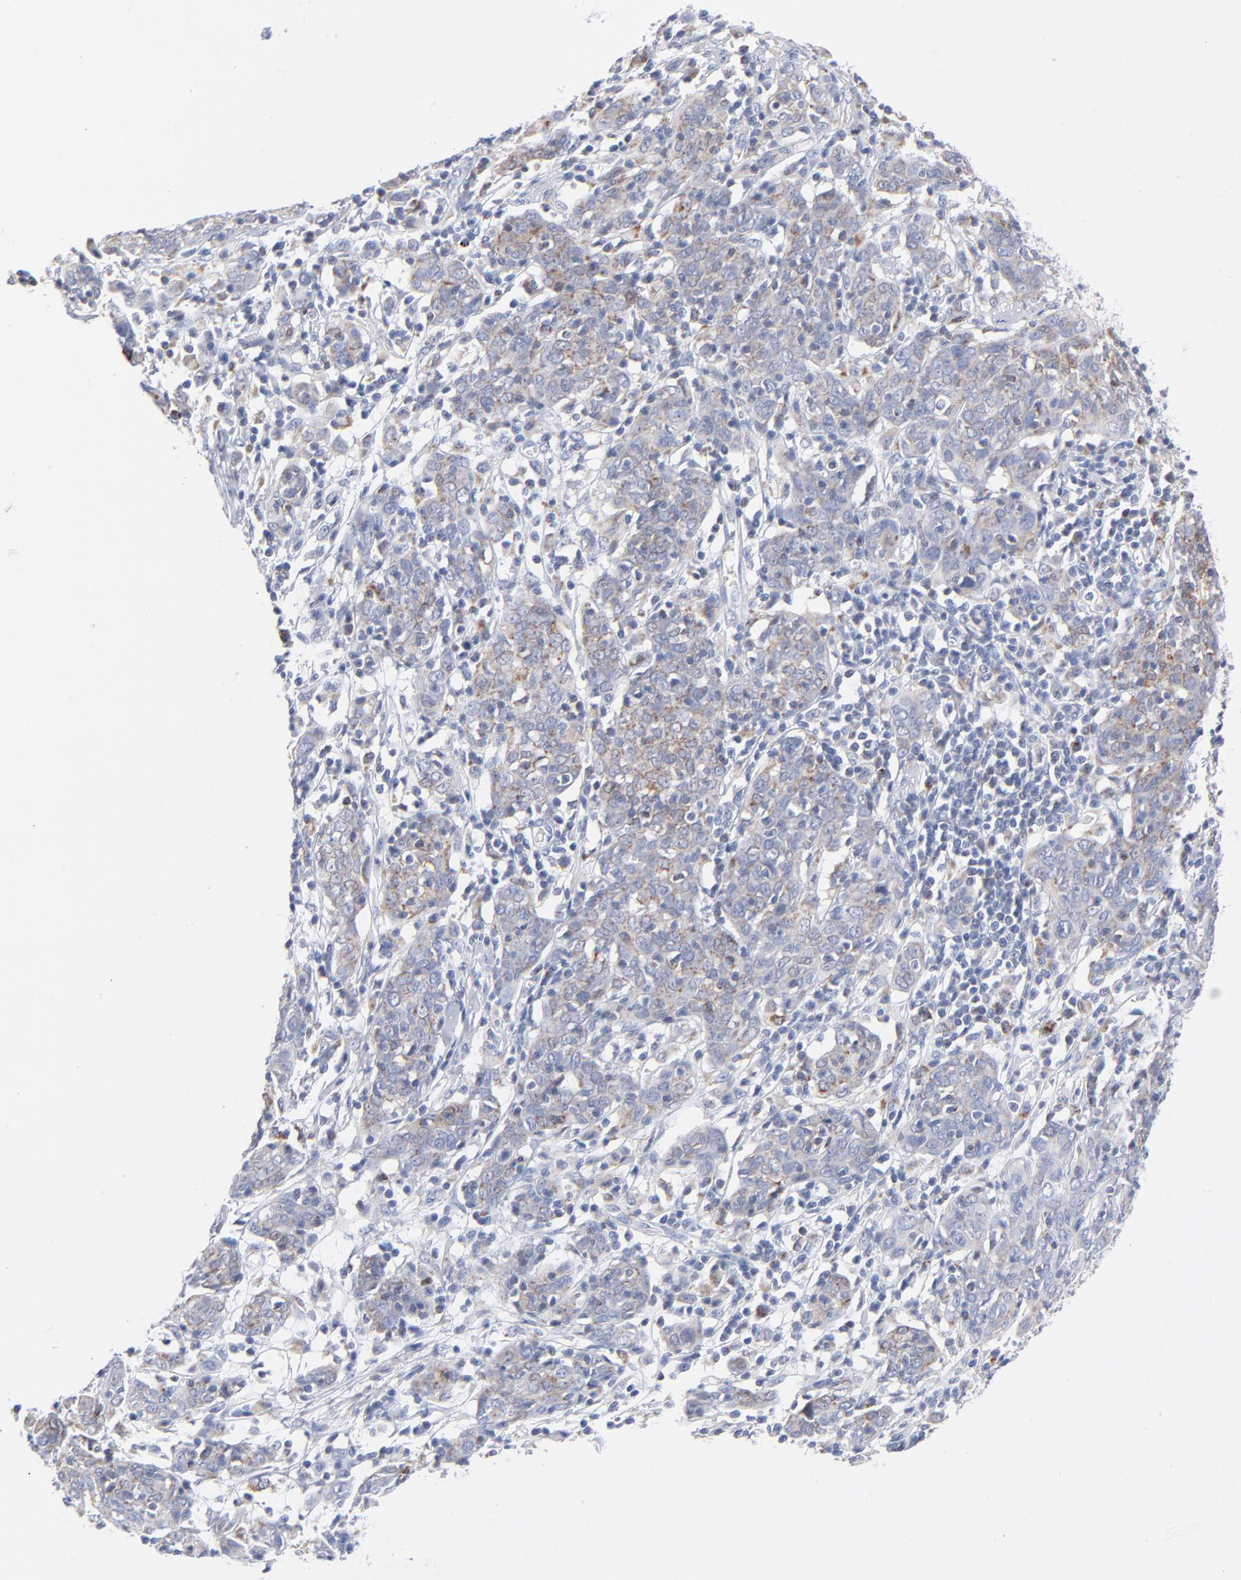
{"staining": {"intensity": "weak", "quantity": "<25%", "location": "cytoplasmic/membranous"}, "tissue": "cervical cancer", "cell_type": "Tumor cells", "image_type": "cancer", "snomed": [{"axis": "morphology", "description": "Normal tissue, NOS"}, {"axis": "morphology", "description": "Squamous cell carcinoma, NOS"}, {"axis": "topography", "description": "Cervix"}], "caption": "Human squamous cell carcinoma (cervical) stained for a protein using immunohistochemistry (IHC) reveals no positivity in tumor cells.", "gene": "CHCHD10", "patient": {"sex": "female", "age": 67}}